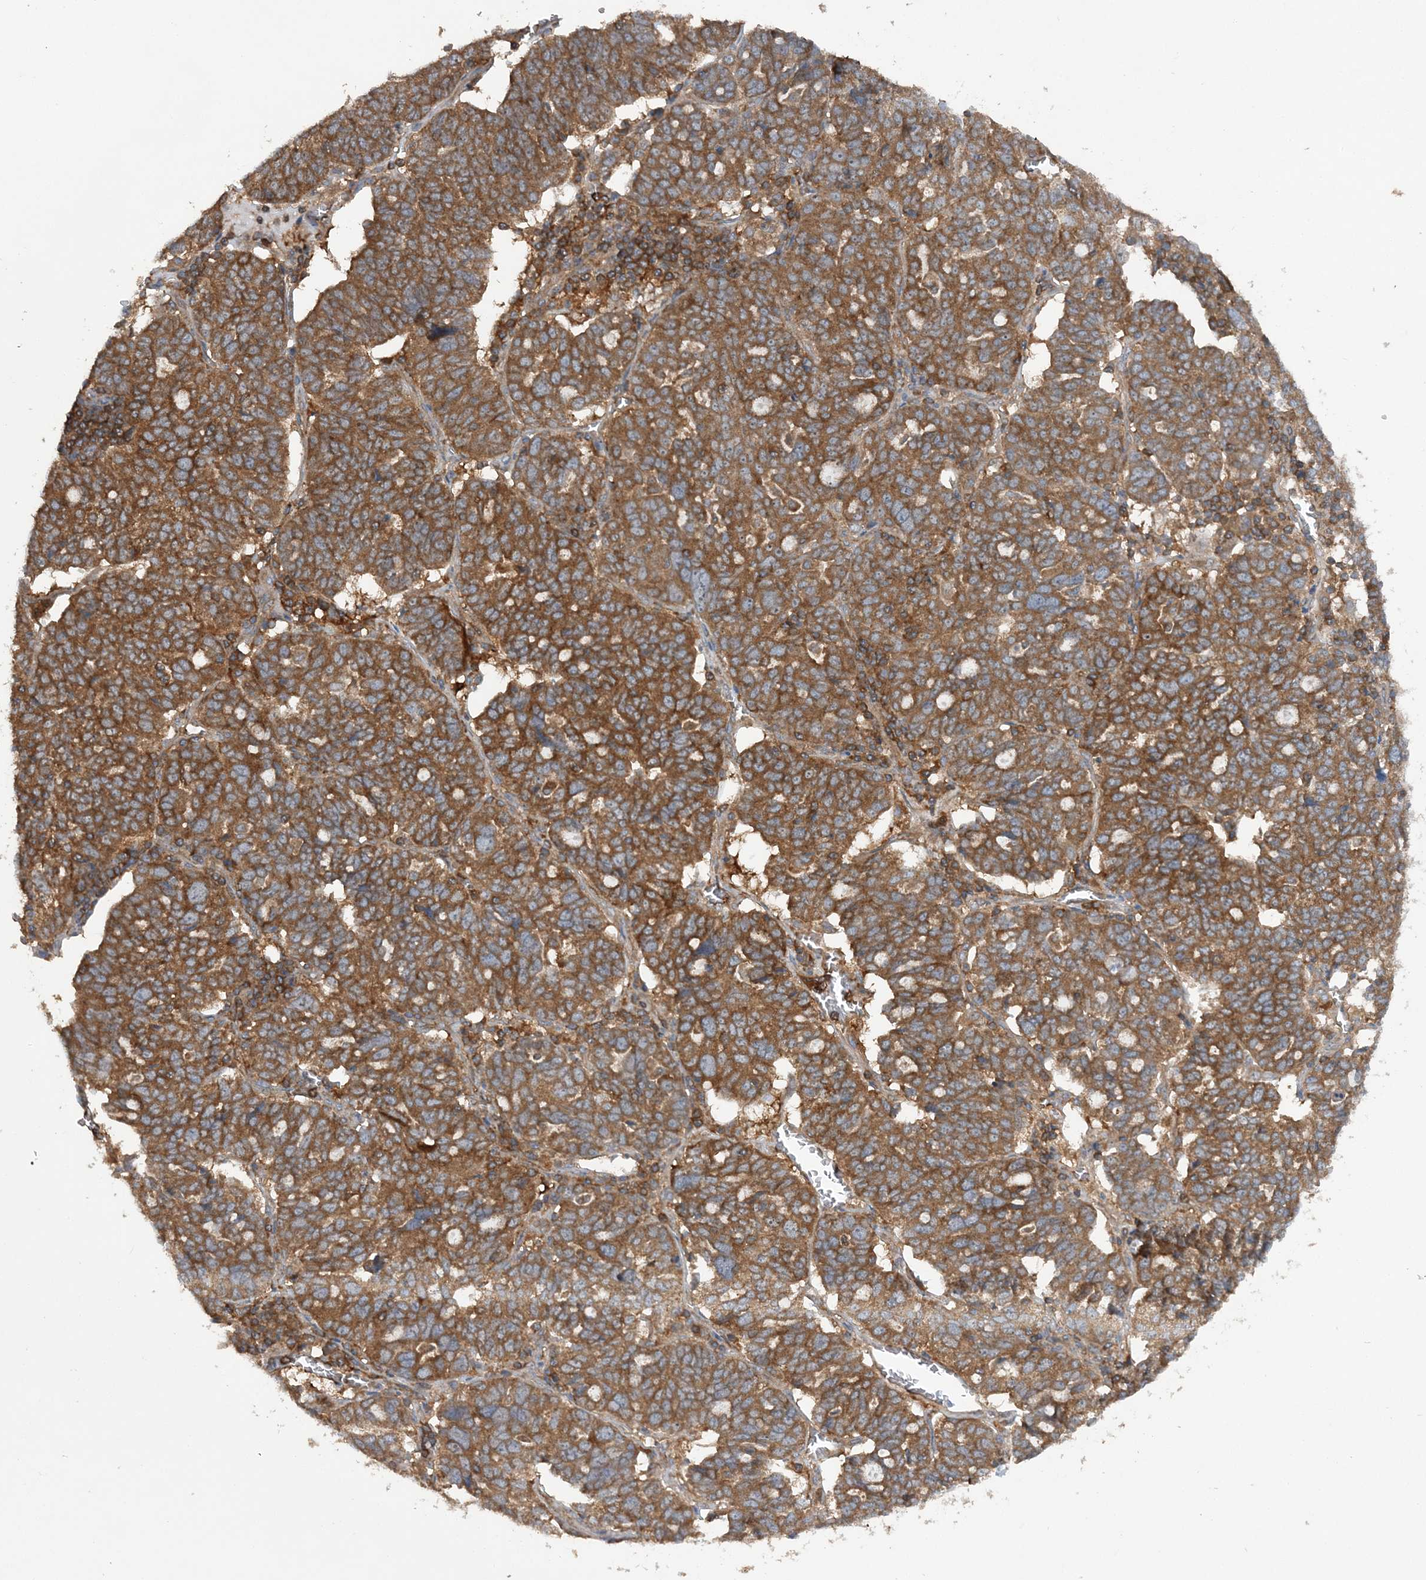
{"staining": {"intensity": "strong", "quantity": ">75%", "location": "cytoplasmic/membranous"}, "tissue": "ovarian cancer", "cell_type": "Tumor cells", "image_type": "cancer", "snomed": [{"axis": "morphology", "description": "Cystadenocarcinoma, serous, NOS"}, {"axis": "topography", "description": "Ovary"}], "caption": "Ovarian cancer tissue displays strong cytoplasmic/membranous positivity in about >75% of tumor cells", "gene": "ACAP2", "patient": {"sex": "female", "age": 59}}